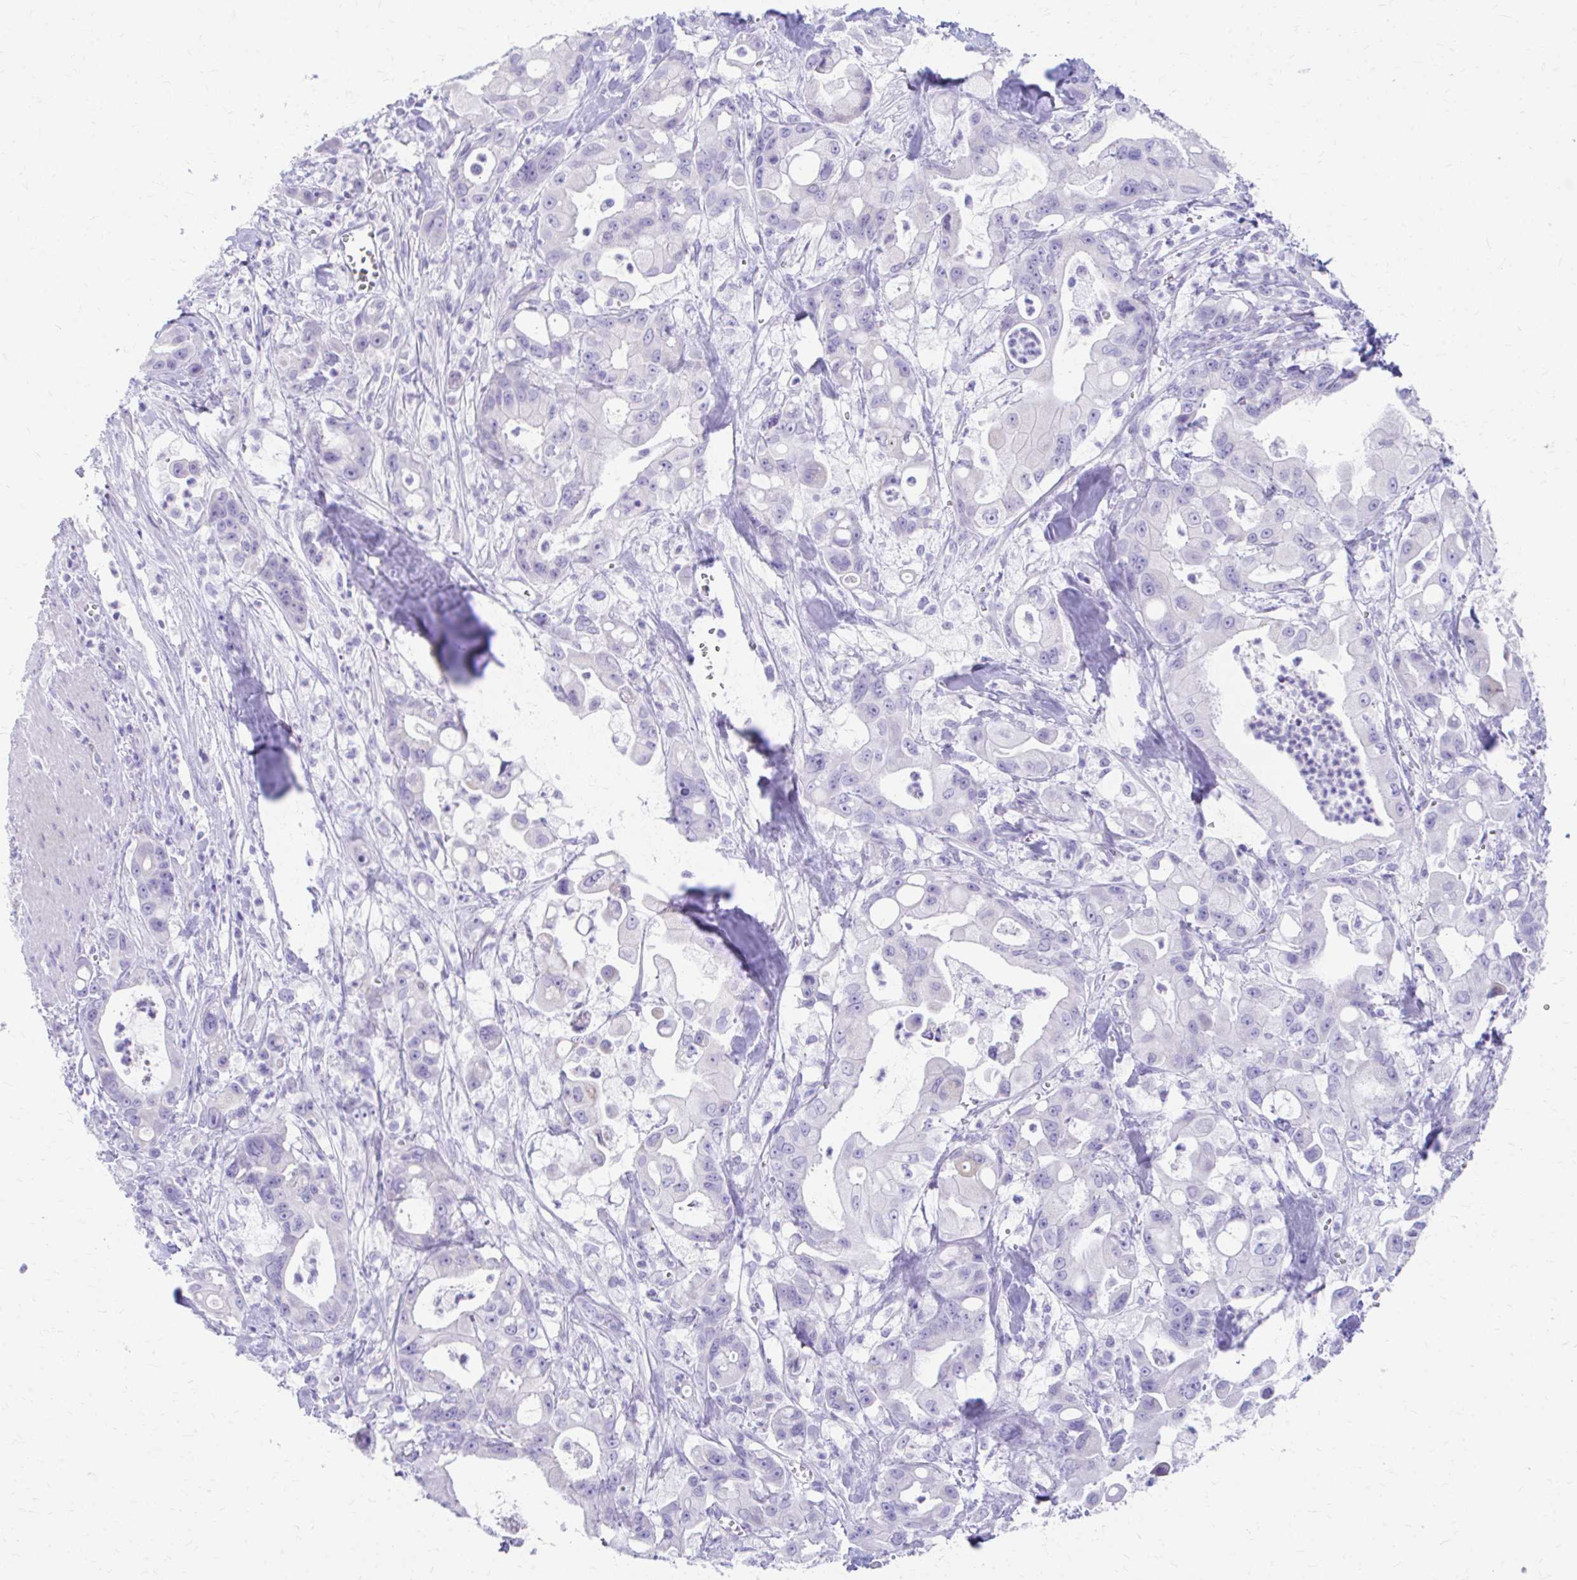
{"staining": {"intensity": "negative", "quantity": "none", "location": "none"}, "tissue": "pancreatic cancer", "cell_type": "Tumor cells", "image_type": "cancer", "snomed": [{"axis": "morphology", "description": "Adenocarcinoma, NOS"}, {"axis": "topography", "description": "Pancreas"}], "caption": "This photomicrograph is of pancreatic adenocarcinoma stained with immunohistochemistry (IHC) to label a protein in brown with the nuclei are counter-stained blue. There is no positivity in tumor cells.", "gene": "KRIT1", "patient": {"sex": "male", "age": 68}}